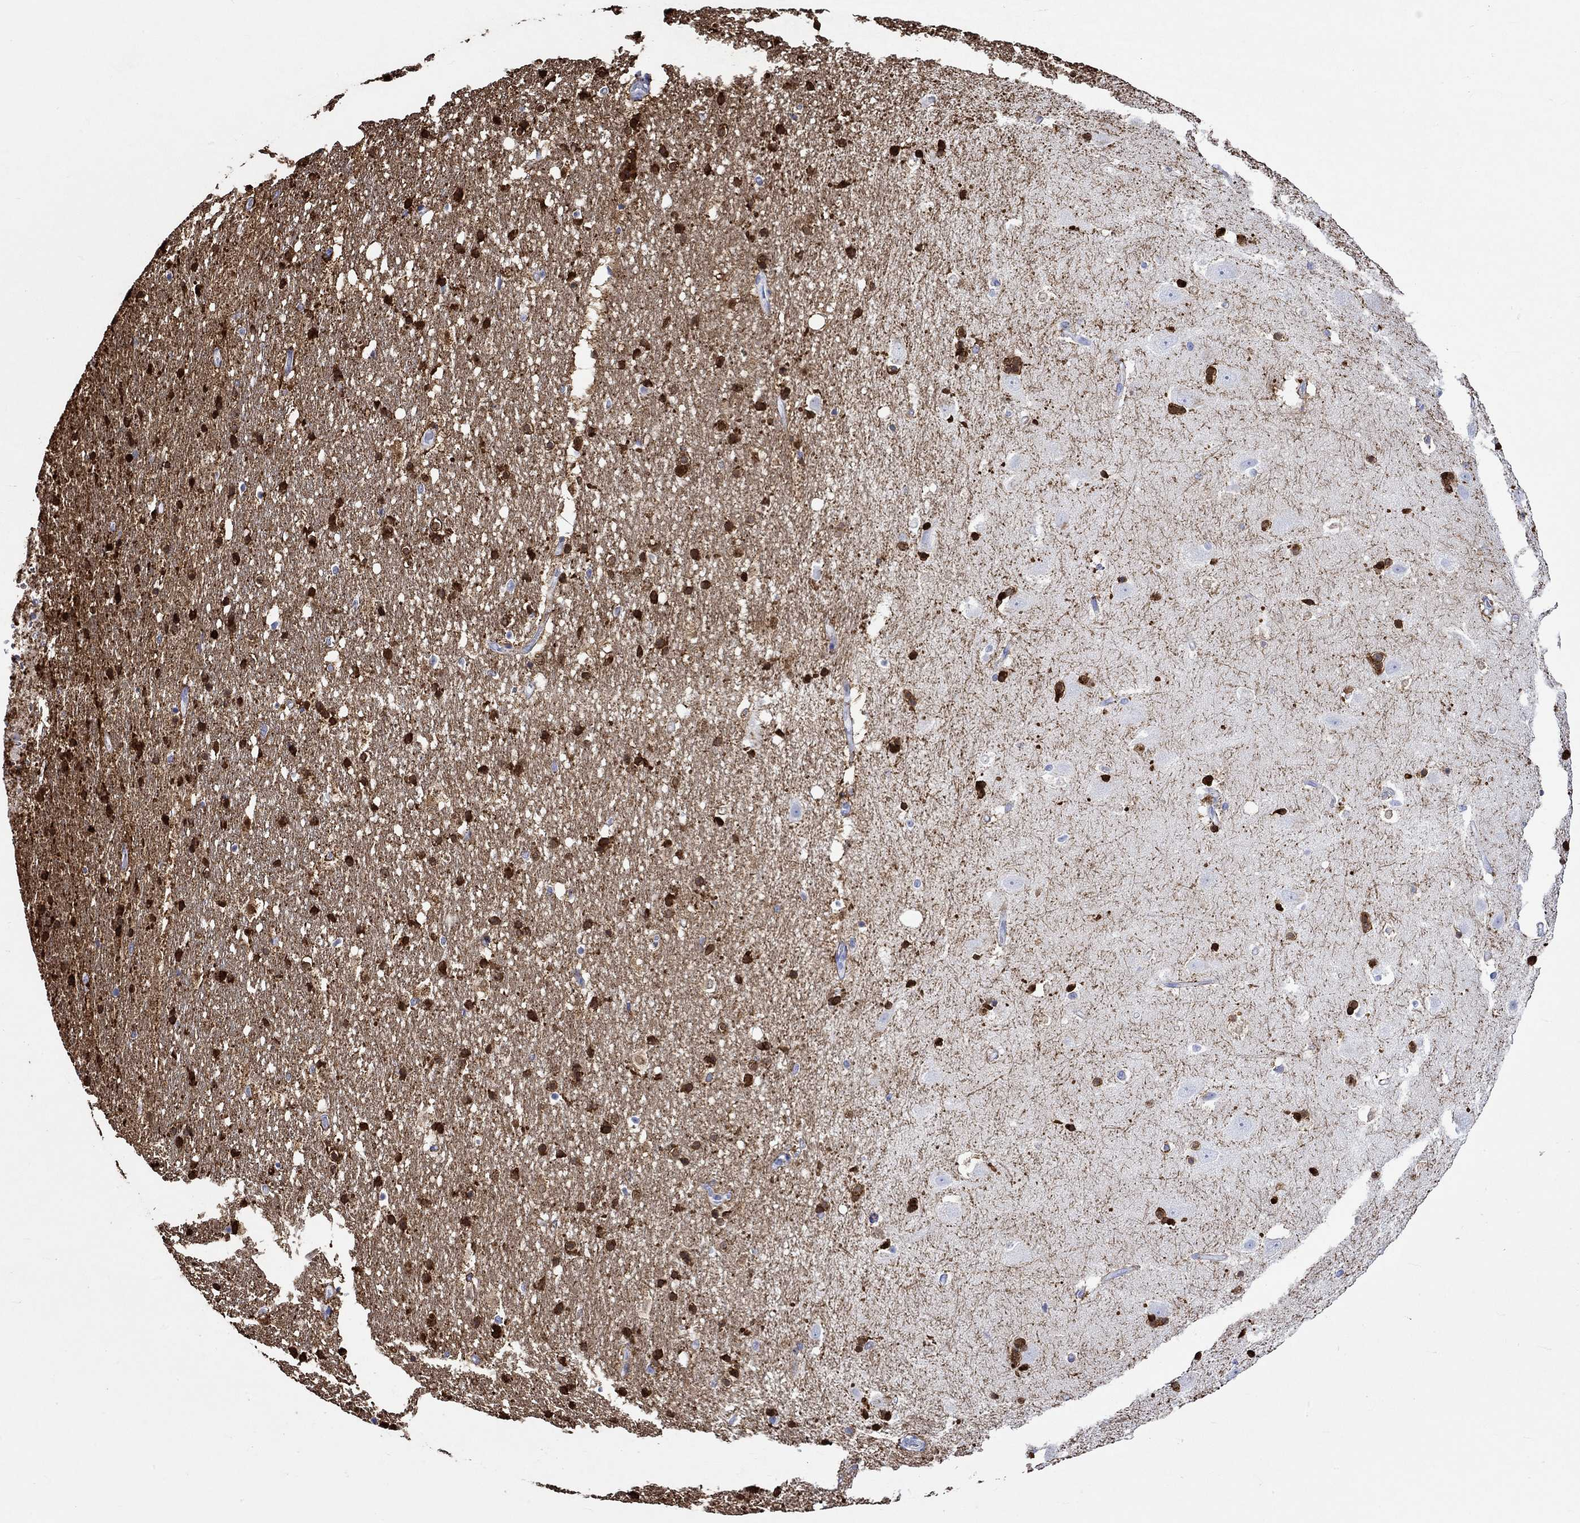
{"staining": {"intensity": "strong", "quantity": "25%-75%", "location": "cytoplasmic/membranous,nuclear"}, "tissue": "hippocampus", "cell_type": "Glial cells", "image_type": "normal", "snomed": [{"axis": "morphology", "description": "Normal tissue, NOS"}, {"axis": "topography", "description": "Hippocampus"}], "caption": "Normal hippocampus shows strong cytoplasmic/membranous,nuclear positivity in approximately 25%-75% of glial cells, visualized by immunohistochemistry.", "gene": "CRYAB", "patient": {"sex": "male", "age": 49}}